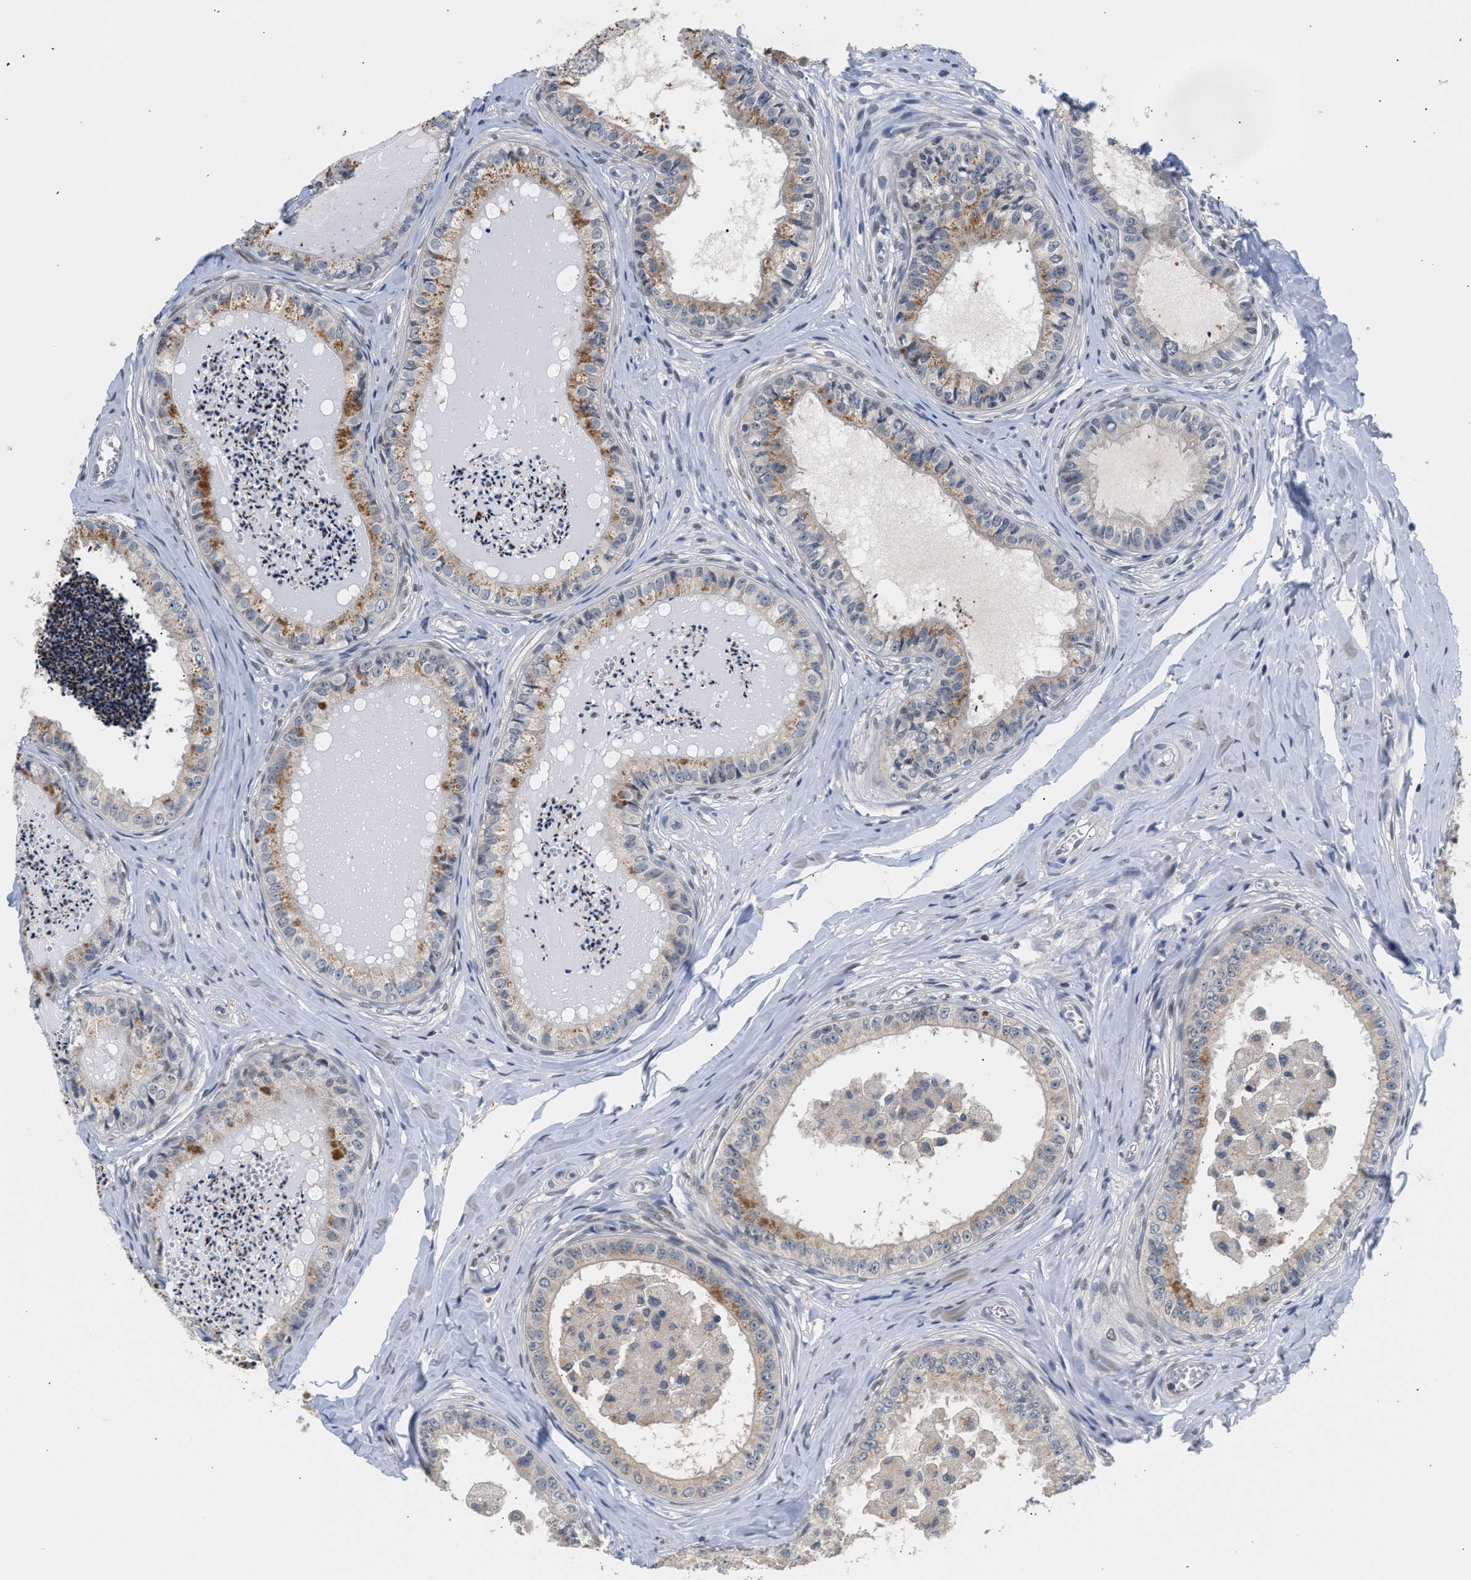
{"staining": {"intensity": "moderate", "quantity": "<25%", "location": "cytoplasmic/membranous"}, "tissue": "epididymis", "cell_type": "Glandular cells", "image_type": "normal", "snomed": [{"axis": "morphology", "description": "Normal tissue, NOS"}, {"axis": "topography", "description": "Epididymis"}], "caption": "IHC histopathology image of benign epididymis stained for a protein (brown), which exhibits low levels of moderate cytoplasmic/membranous staining in approximately <25% of glandular cells.", "gene": "PPM1L", "patient": {"sex": "male", "age": 31}}